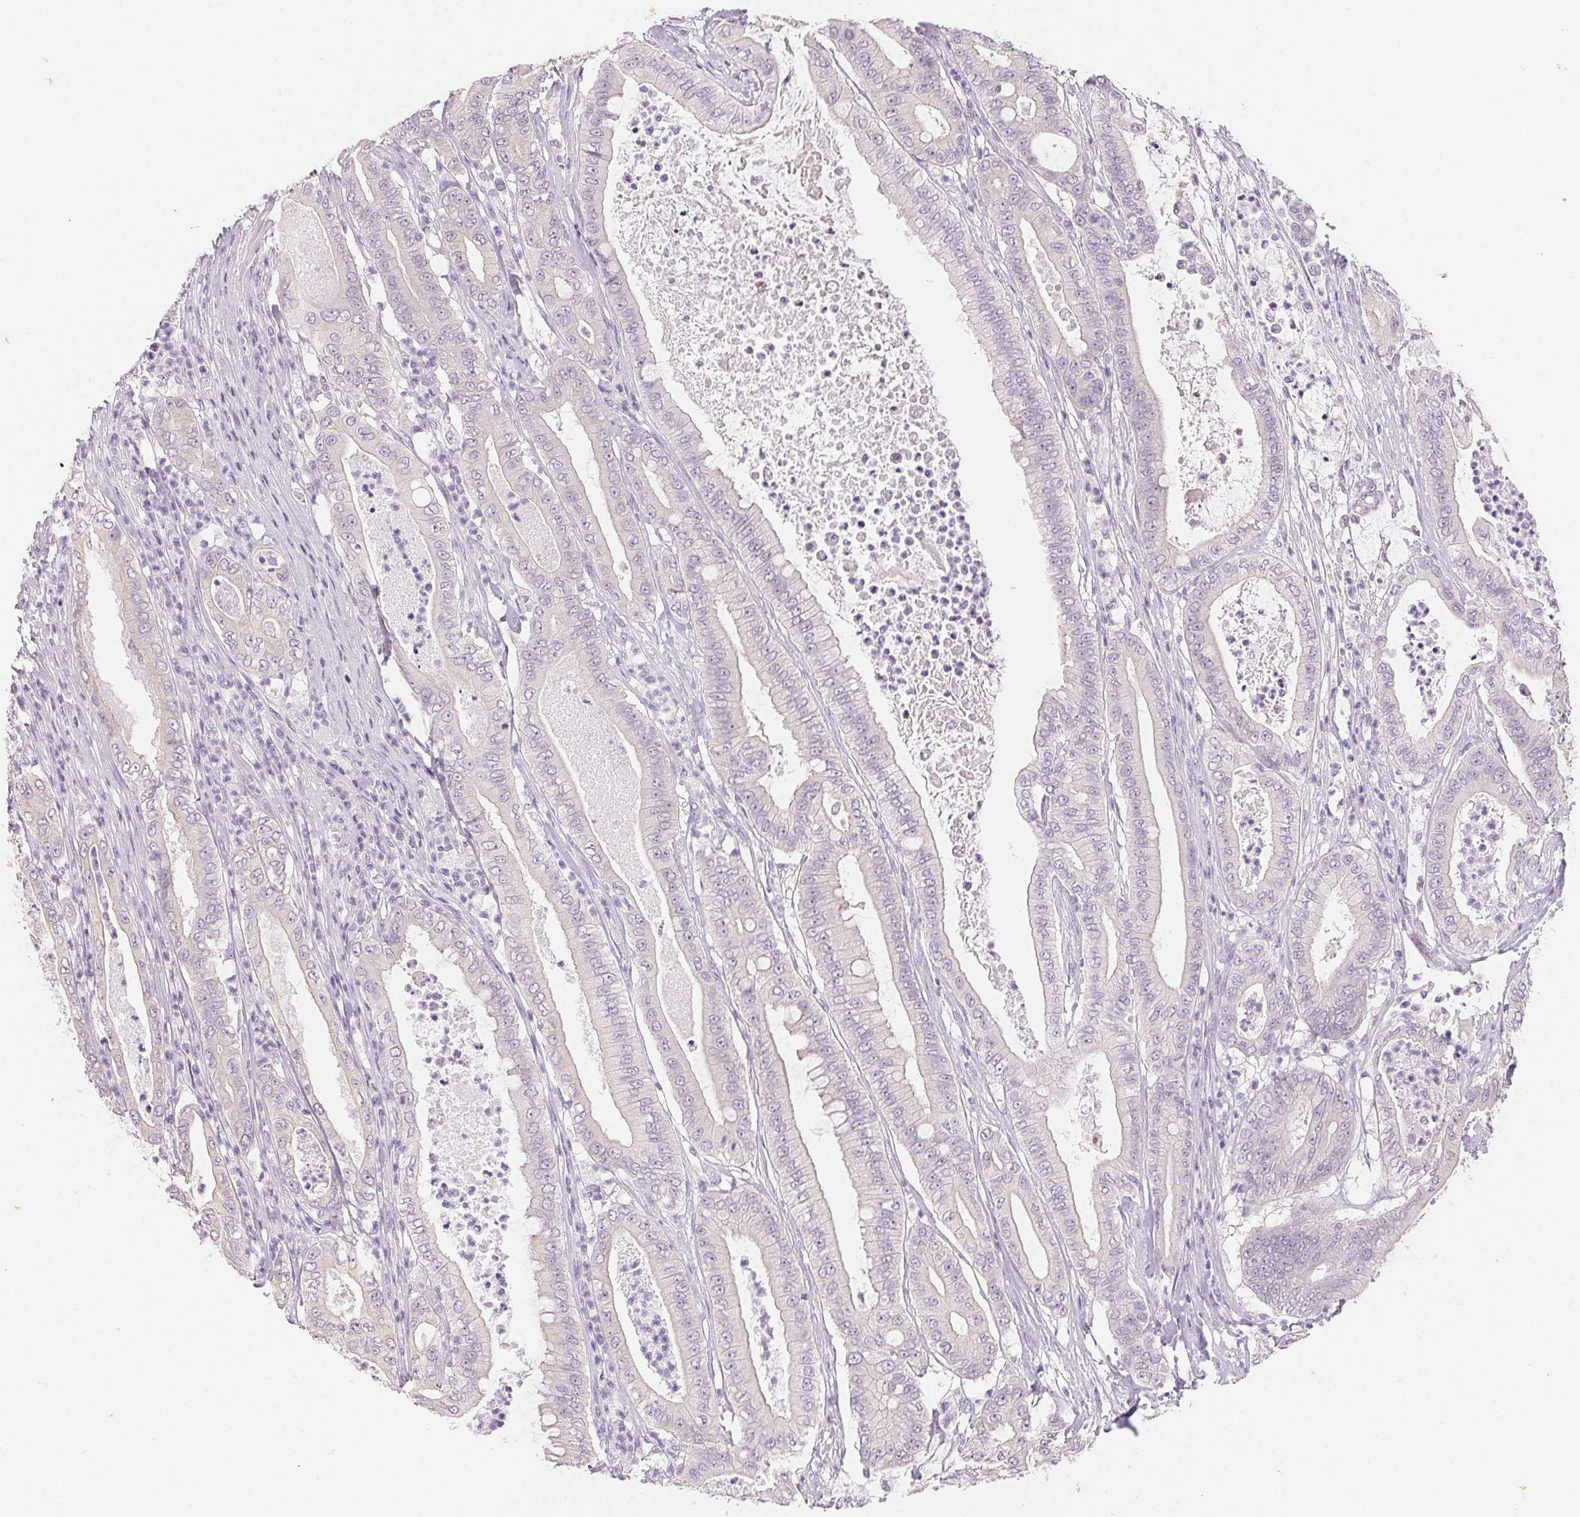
{"staining": {"intensity": "negative", "quantity": "none", "location": "none"}, "tissue": "pancreatic cancer", "cell_type": "Tumor cells", "image_type": "cancer", "snomed": [{"axis": "morphology", "description": "Adenocarcinoma, NOS"}, {"axis": "topography", "description": "Pancreas"}], "caption": "Tumor cells show no significant protein staining in pancreatic cancer (adenocarcinoma).", "gene": "SFTPD", "patient": {"sex": "male", "age": 71}}